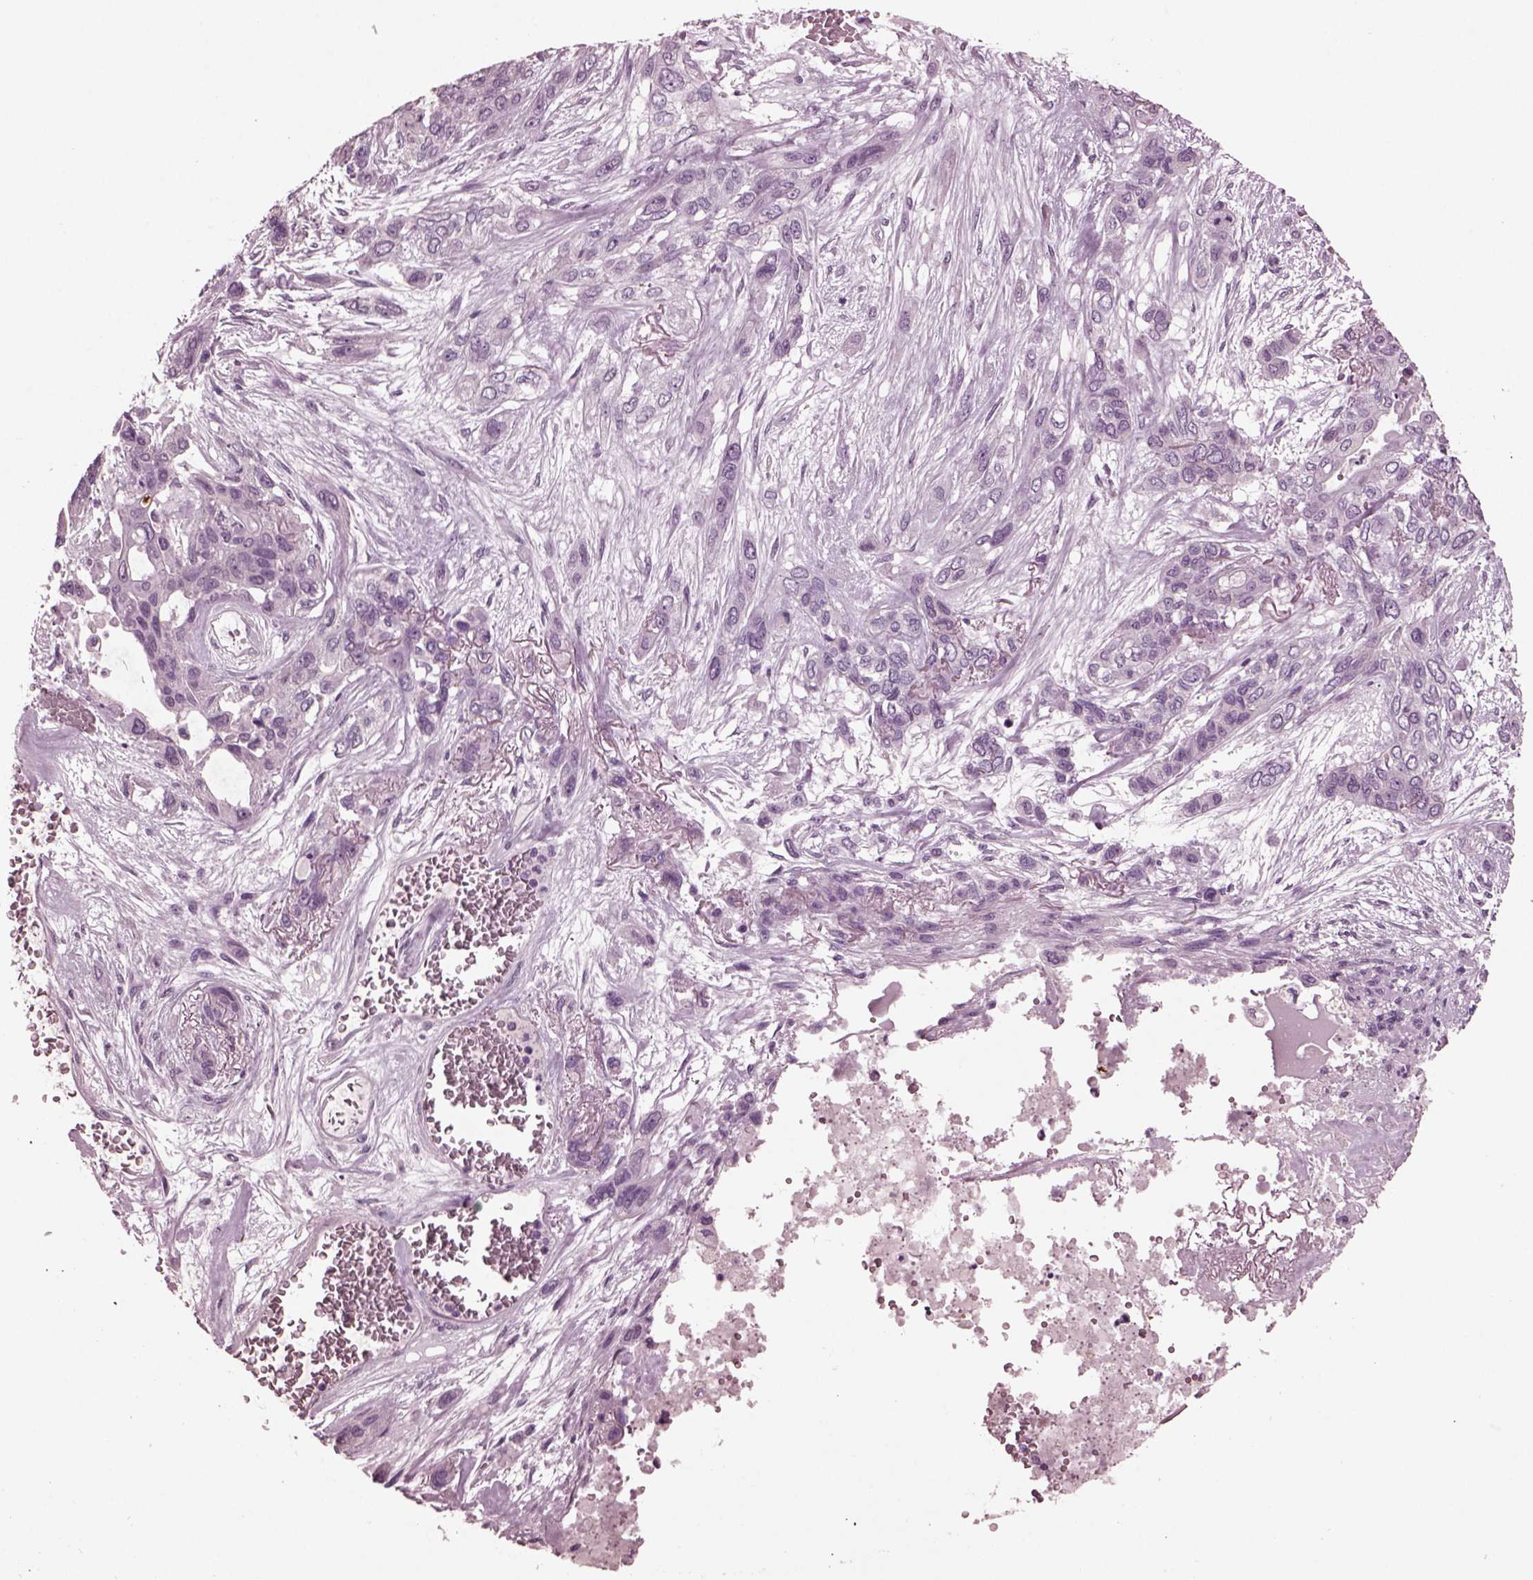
{"staining": {"intensity": "negative", "quantity": "none", "location": "none"}, "tissue": "lung cancer", "cell_type": "Tumor cells", "image_type": "cancer", "snomed": [{"axis": "morphology", "description": "Squamous cell carcinoma, NOS"}, {"axis": "topography", "description": "Lung"}], "caption": "The image demonstrates no staining of tumor cells in lung squamous cell carcinoma.", "gene": "MIB2", "patient": {"sex": "female", "age": 70}}